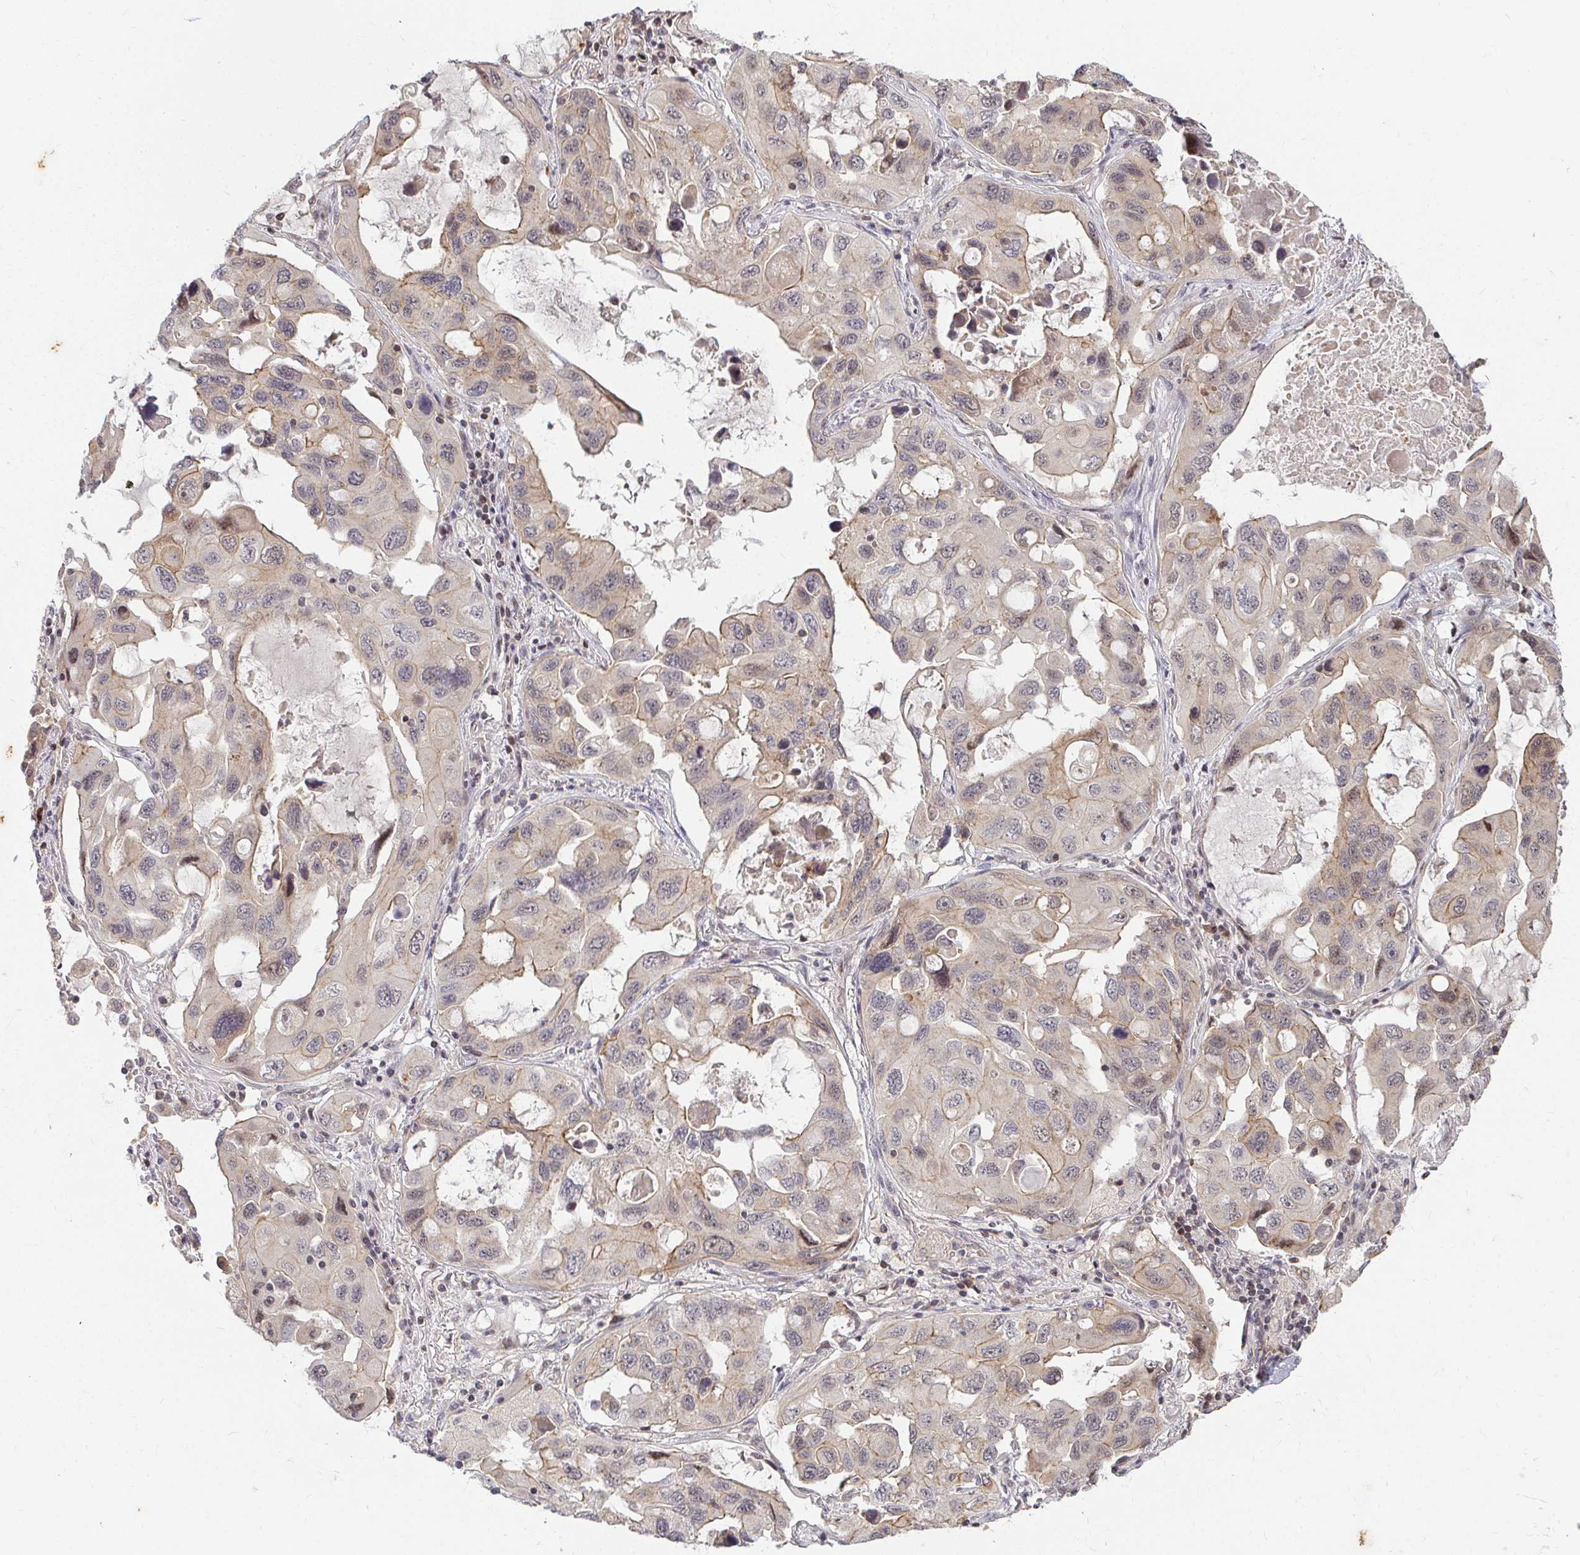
{"staining": {"intensity": "weak", "quantity": "<25%", "location": "cytoplasmic/membranous"}, "tissue": "lung cancer", "cell_type": "Tumor cells", "image_type": "cancer", "snomed": [{"axis": "morphology", "description": "Squamous cell carcinoma, NOS"}, {"axis": "topography", "description": "Lung"}], "caption": "Tumor cells show no significant protein staining in lung squamous cell carcinoma.", "gene": "ANK3", "patient": {"sex": "female", "age": 73}}